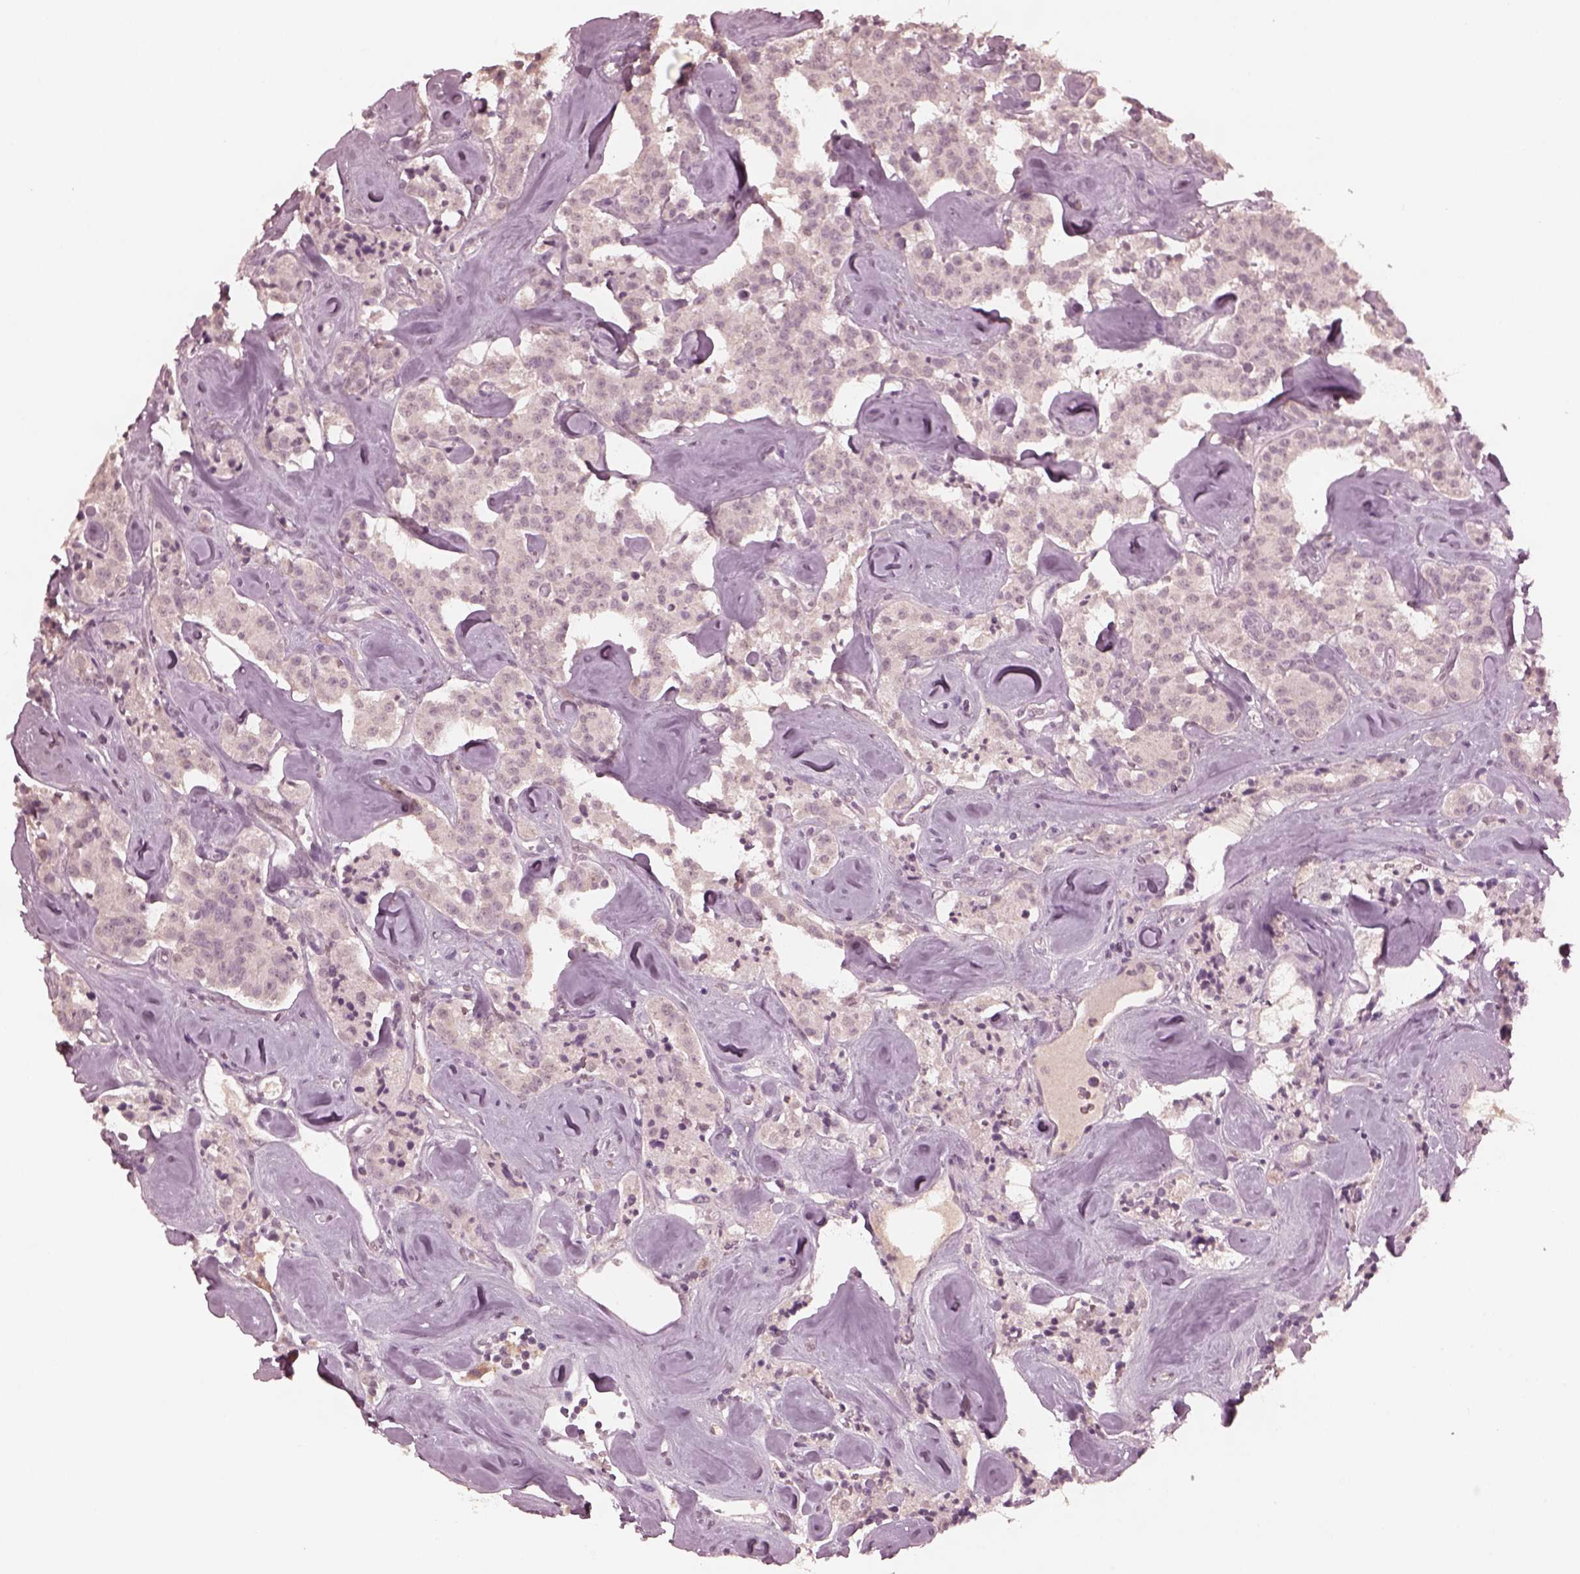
{"staining": {"intensity": "negative", "quantity": "none", "location": "none"}, "tissue": "carcinoid", "cell_type": "Tumor cells", "image_type": "cancer", "snomed": [{"axis": "morphology", "description": "Carcinoid, malignant, NOS"}, {"axis": "topography", "description": "Pancreas"}], "caption": "Micrograph shows no significant protein positivity in tumor cells of carcinoid (malignant).", "gene": "KRT79", "patient": {"sex": "male", "age": 41}}